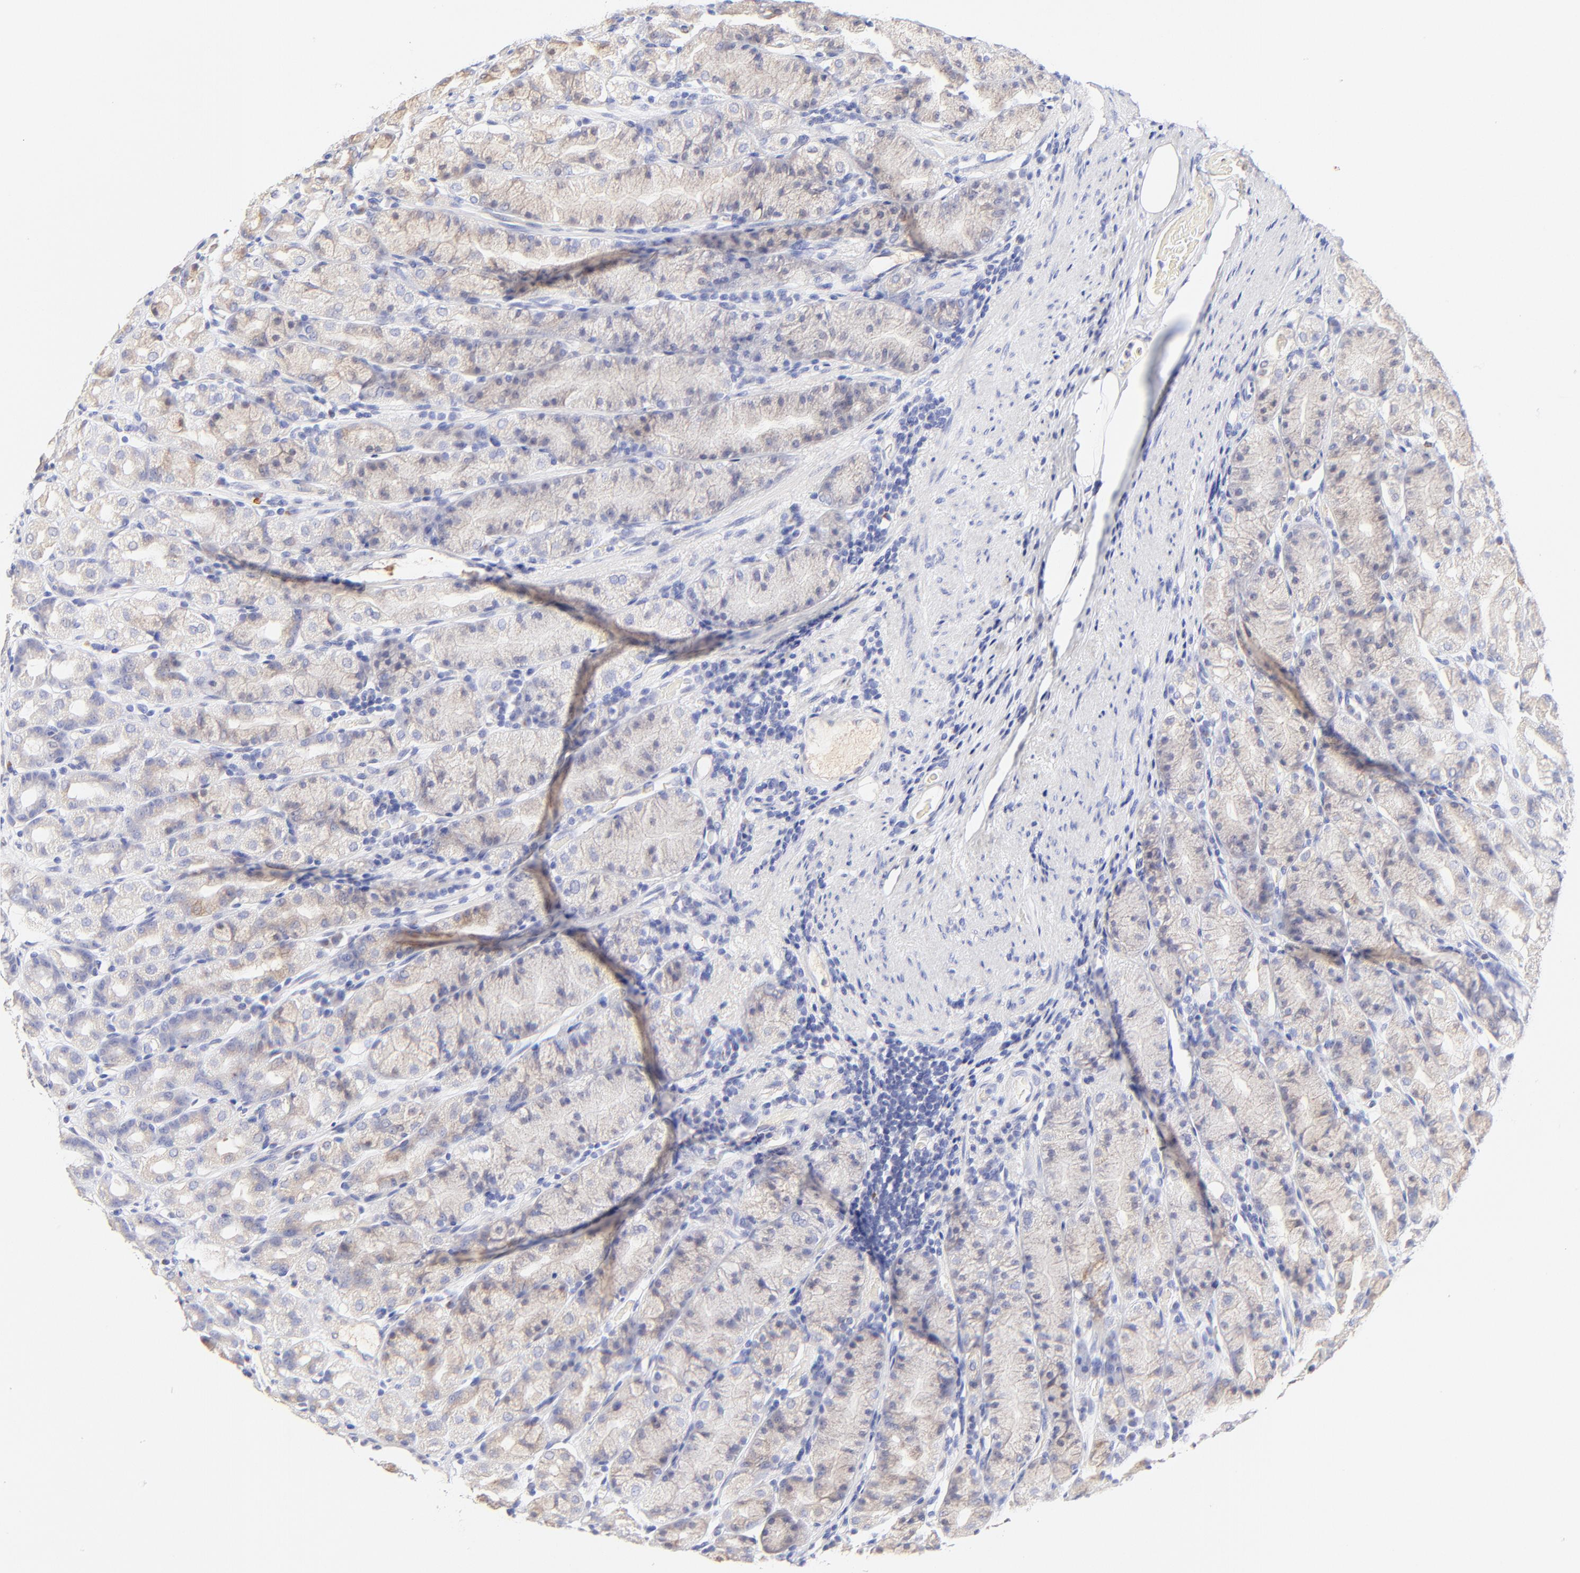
{"staining": {"intensity": "weak", "quantity": "25%-75%", "location": "cytoplasmic/membranous"}, "tissue": "stomach", "cell_type": "Glandular cells", "image_type": "normal", "snomed": [{"axis": "morphology", "description": "Normal tissue, NOS"}, {"axis": "topography", "description": "Stomach, upper"}], "caption": "DAB immunohistochemical staining of benign human stomach reveals weak cytoplasmic/membranous protein staining in about 25%-75% of glandular cells.", "gene": "ASB9", "patient": {"sex": "male", "age": 68}}